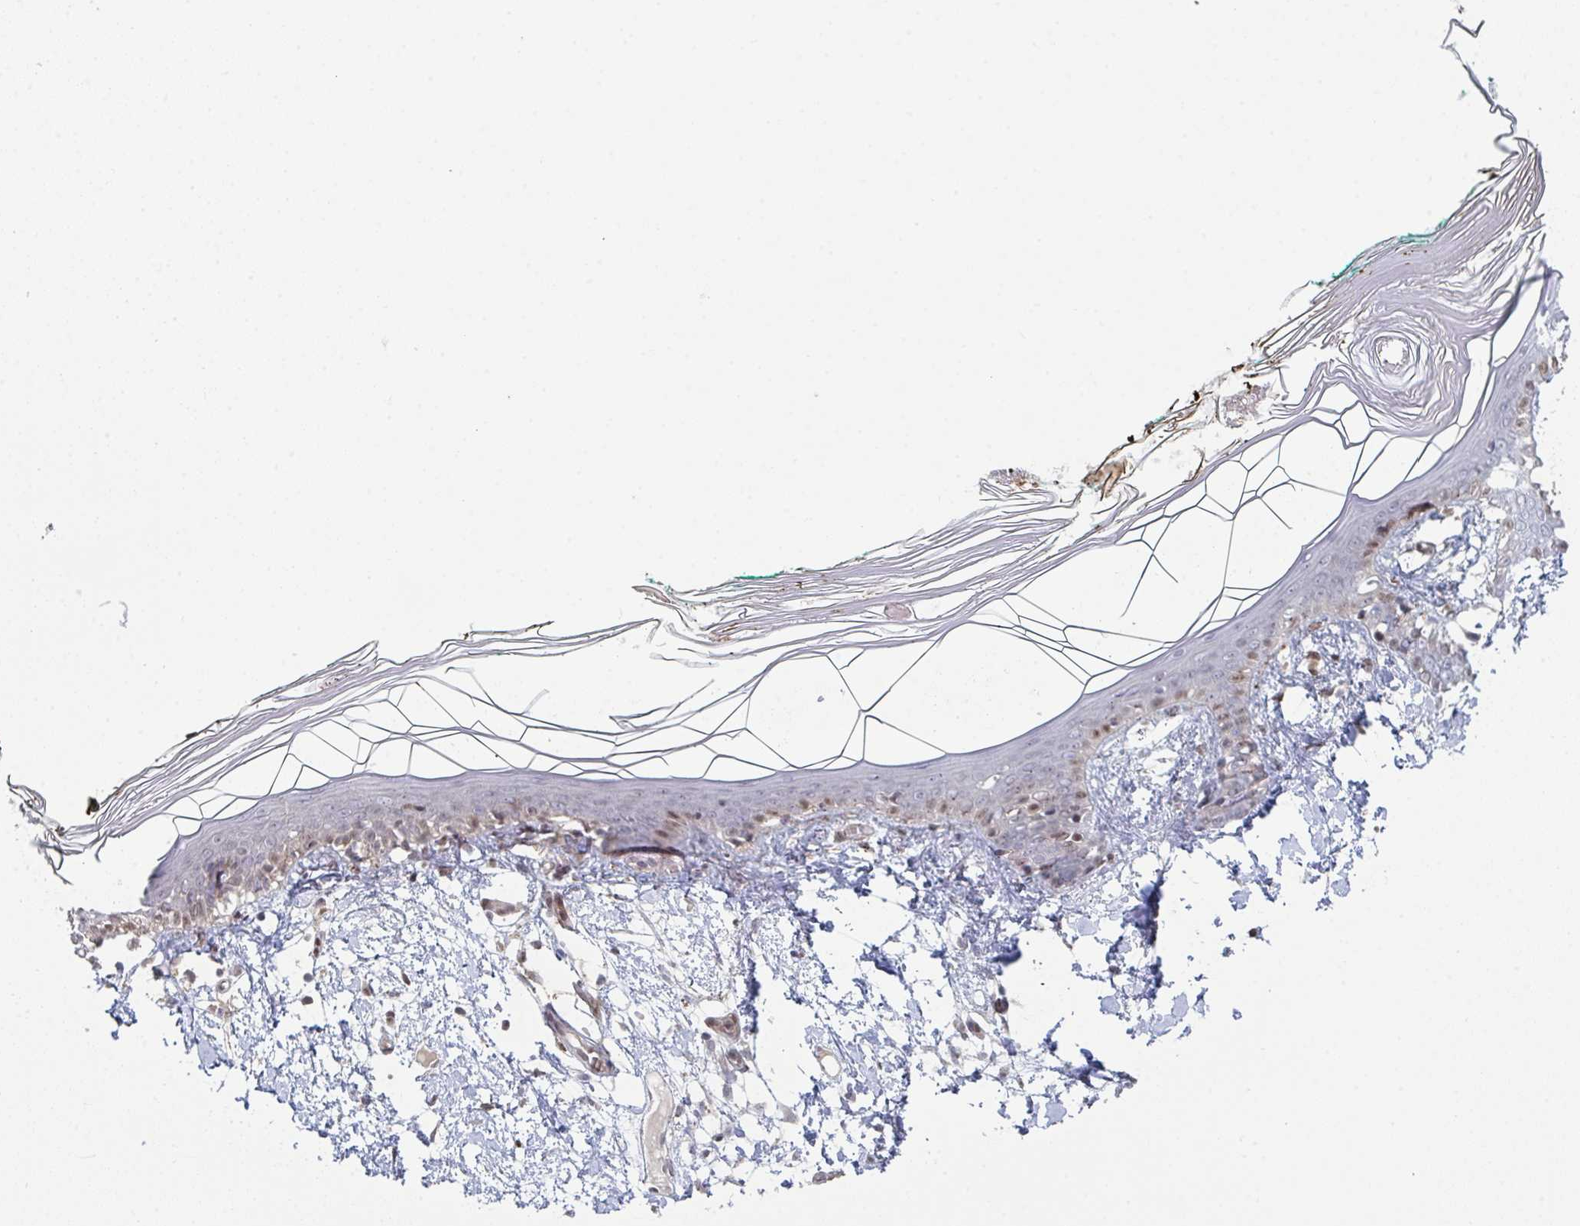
{"staining": {"intensity": "moderate", "quantity": "<25%", "location": "nuclear"}, "tissue": "skin", "cell_type": "Fibroblasts", "image_type": "normal", "snomed": [{"axis": "morphology", "description": "Normal tissue, NOS"}, {"axis": "topography", "description": "Skin"}], "caption": "Skin stained with IHC reveals moderate nuclear expression in approximately <25% of fibroblasts.", "gene": "ACD", "patient": {"sex": "female", "age": 34}}